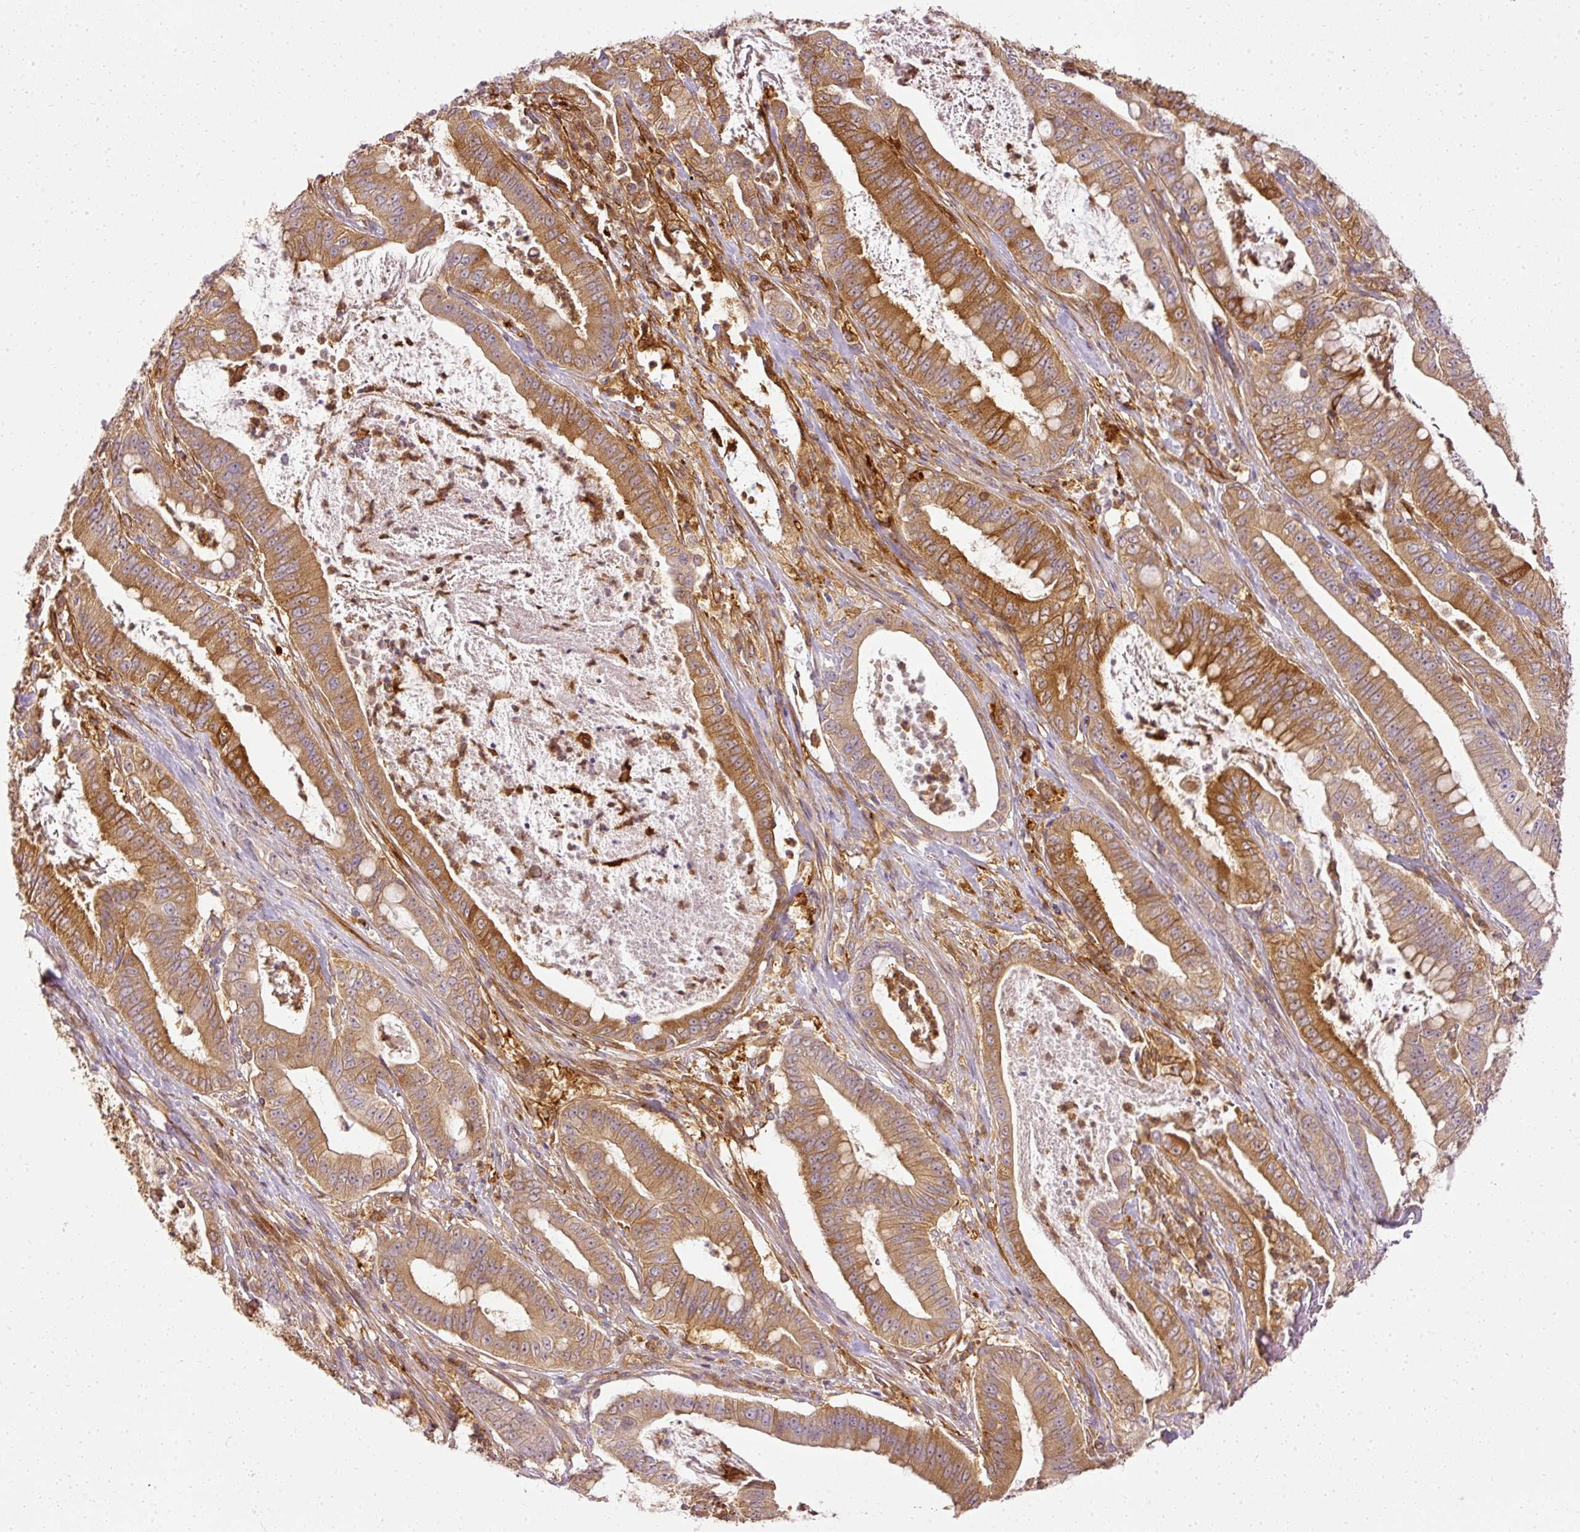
{"staining": {"intensity": "moderate", "quantity": ">75%", "location": "cytoplasmic/membranous"}, "tissue": "pancreatic cancer", "cell_type": "Tumor cells", "image_type": "cancer", "snomed": [{"axis": "morphology", "description": "Adenocarcinoma, NOS"}, {"axis": "topography", "description": "Pancreas"}], "caption": "Pancreatic adenocarcinoma stained with a brown dye reveals moderate cytoplasmic/membranous positive staining in about >75% of tumor cells.", "gene": "ARMH3", "patient": {"sex": "male", "age": 71}}